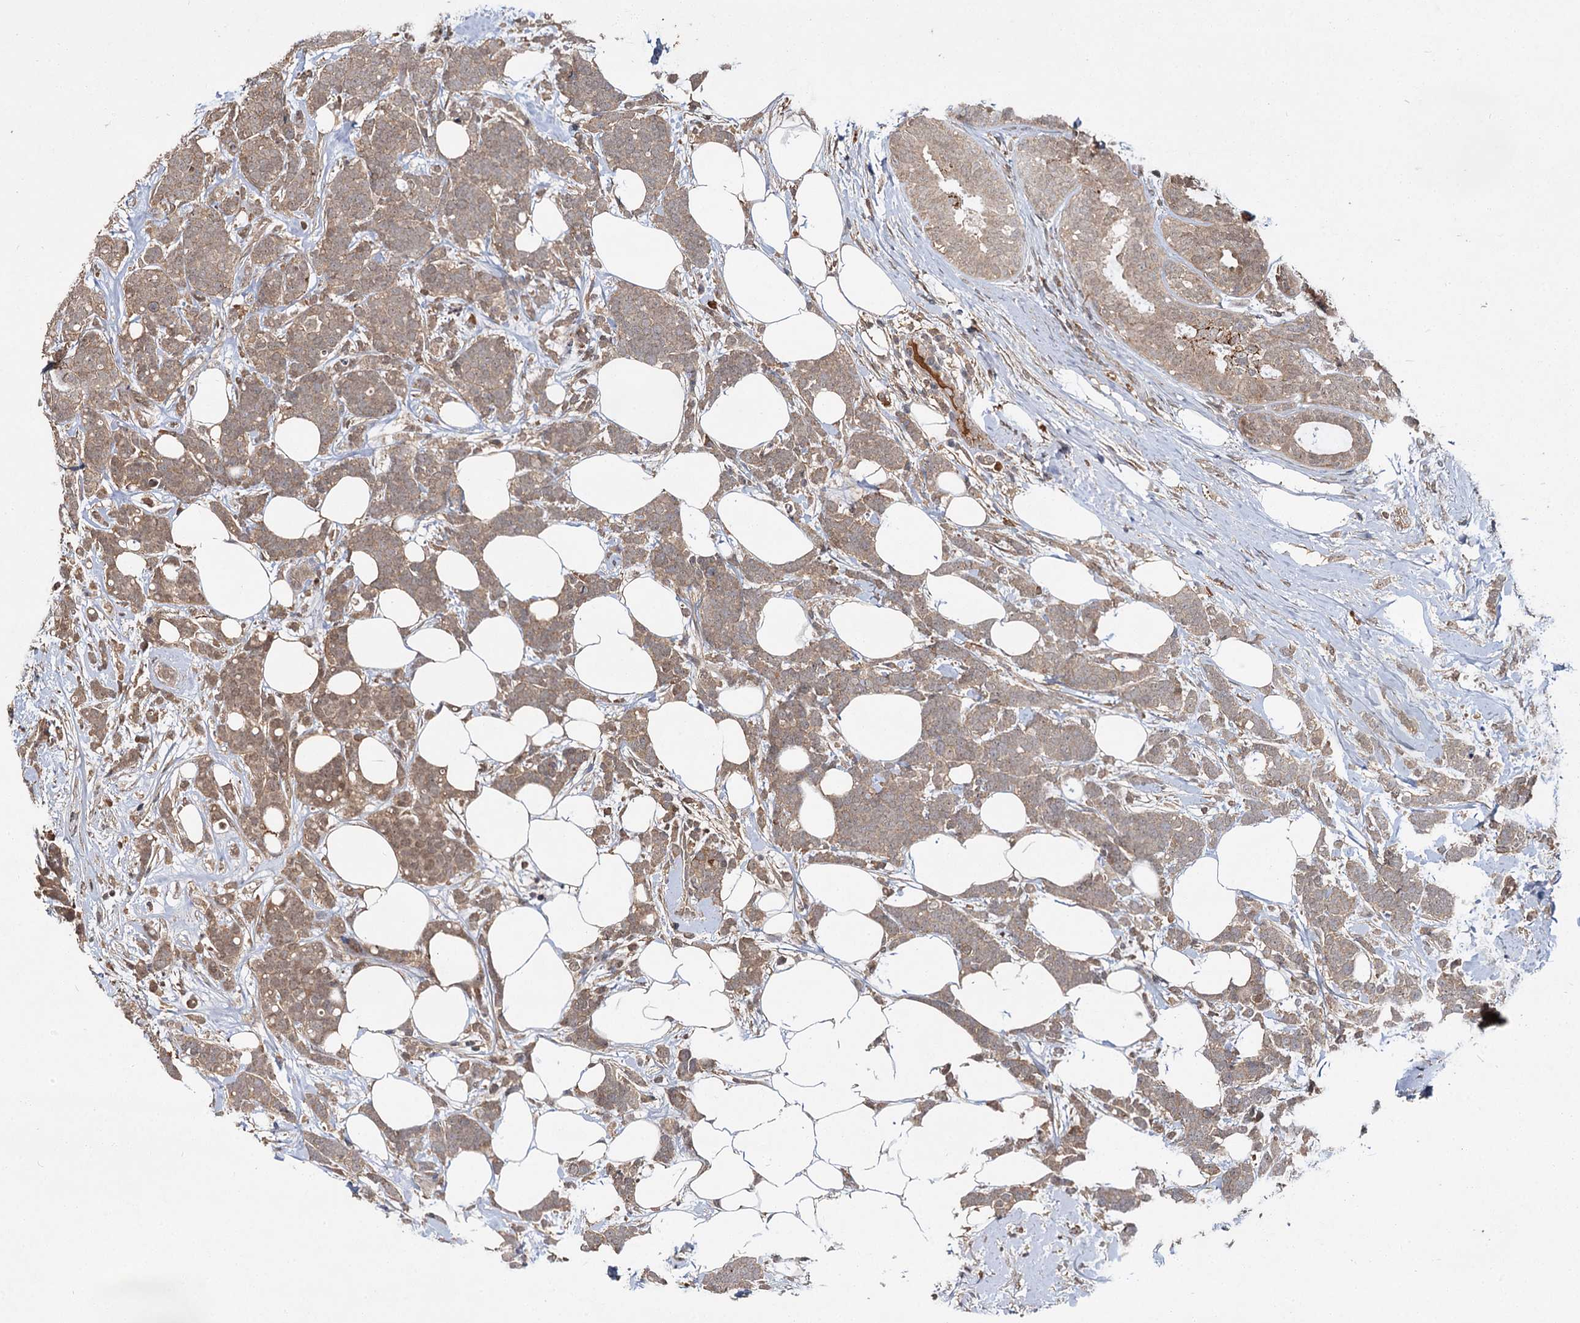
{"staining": {"intensity": "weak", "quantity": ">75%", "location": "cytoplasmic/membranous"}, "tissue": "breast cancer", "cell_type": "Tumor cells", "image_type": "cancer", "snomed": [{"axis": "morphology", "description": "Lobular carcinoma"}, {"axis": "topography", "description": "Breast"}], "caption": "DAB (3,3'-diaminobenzidine) immunohistochemical staining of lobular carcinoma (breast) shows weak cytoplasmic/membranous protein expression in approximately >75% of tumor cells.", "gene": "MBD6", "patient": {"sex": "female", "age": 58}}